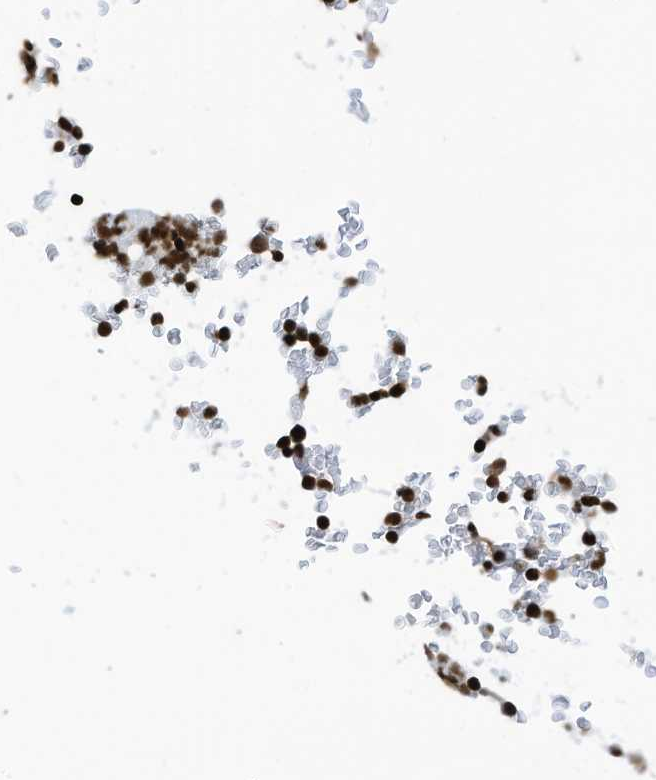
{"staining": {"intensity": "strong", "quantity": ">75%", "location": "nuclear"}, "tissue": "bone marrow", "cell_type": "Hematopoietic cells", "image_type": "normal", "snomed": [{"axis": "morphology", "description": "Normal tissue, NOS"}, {"axis": "topography", "description": "Bone marrow"}], "caption": "High-power microscopy captured an immunohistochemistry image of benign bone marrow, revealing strong nuclear expression in approximately >75% of hematopoietic cells.", "gene": "ADI1", "patient": {"sex": "male", "age": 58}}